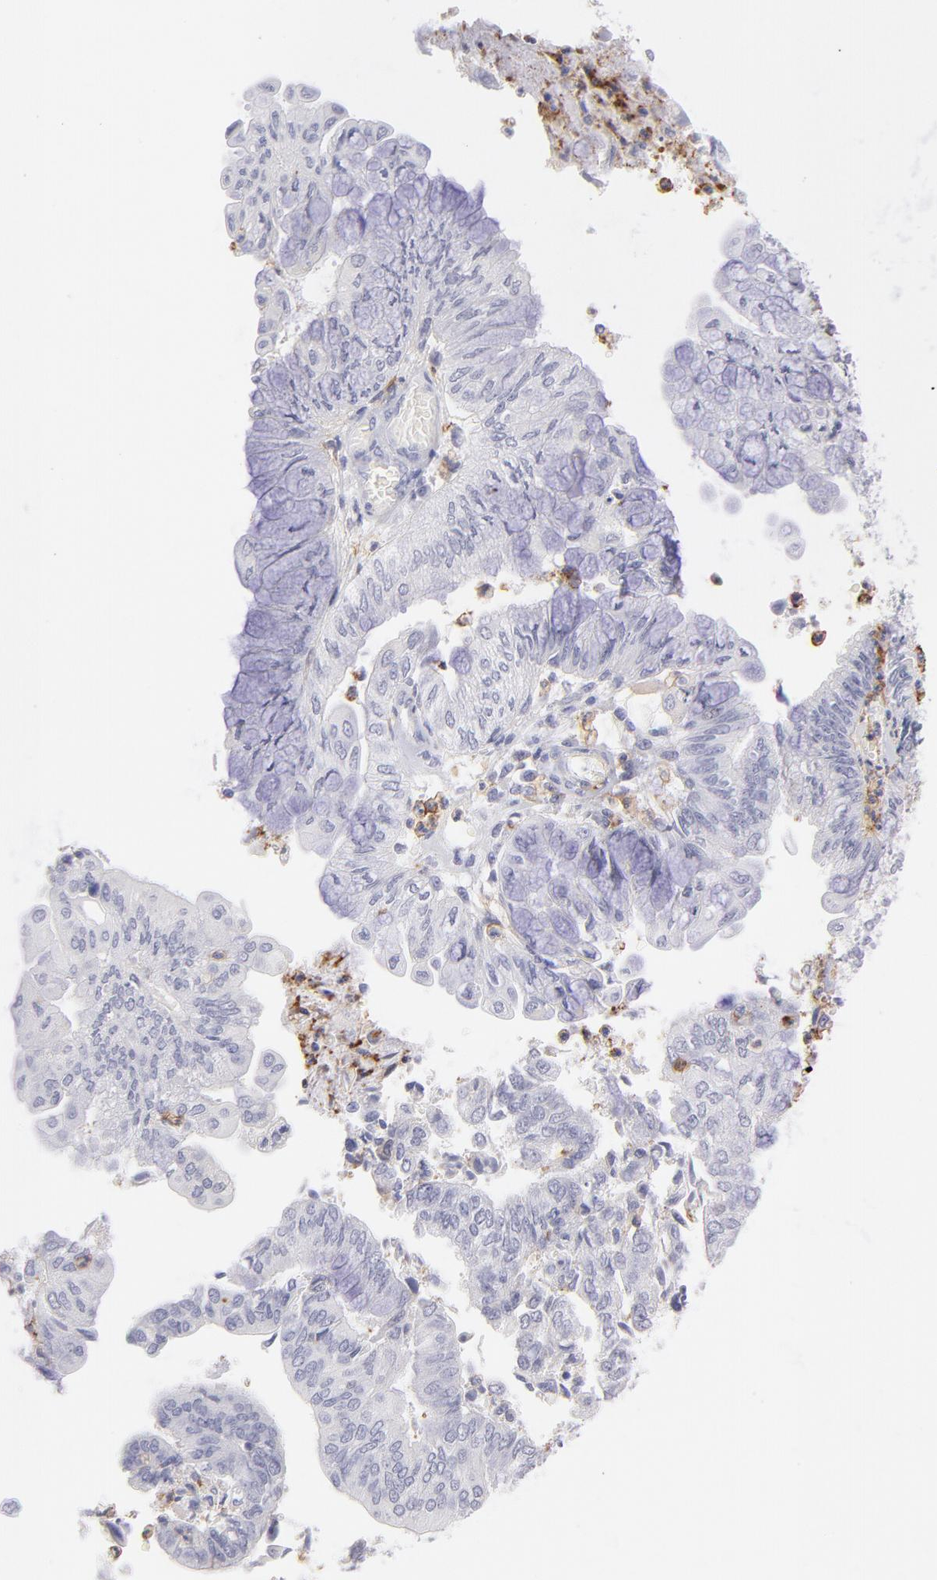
{"staining": {"intensity": "negative", "quantity": "none", "location": "none"}, "tissue": "endometrial cancer", "cell_type": "Tumor cells", "image_type": "cancer", "snomed": [{"axis": "morphology", "description": "Adenocarcinoma, NOS"}, {"axis": "topography", "description": "Endometrium"}], "caption": "Immunohistochemical staining of adenocarcinoma (endometrial) exhibits no significant expression in tumor cells.", "gene": "LTB4R", "patient": {"sex": "female", "age": 59}}